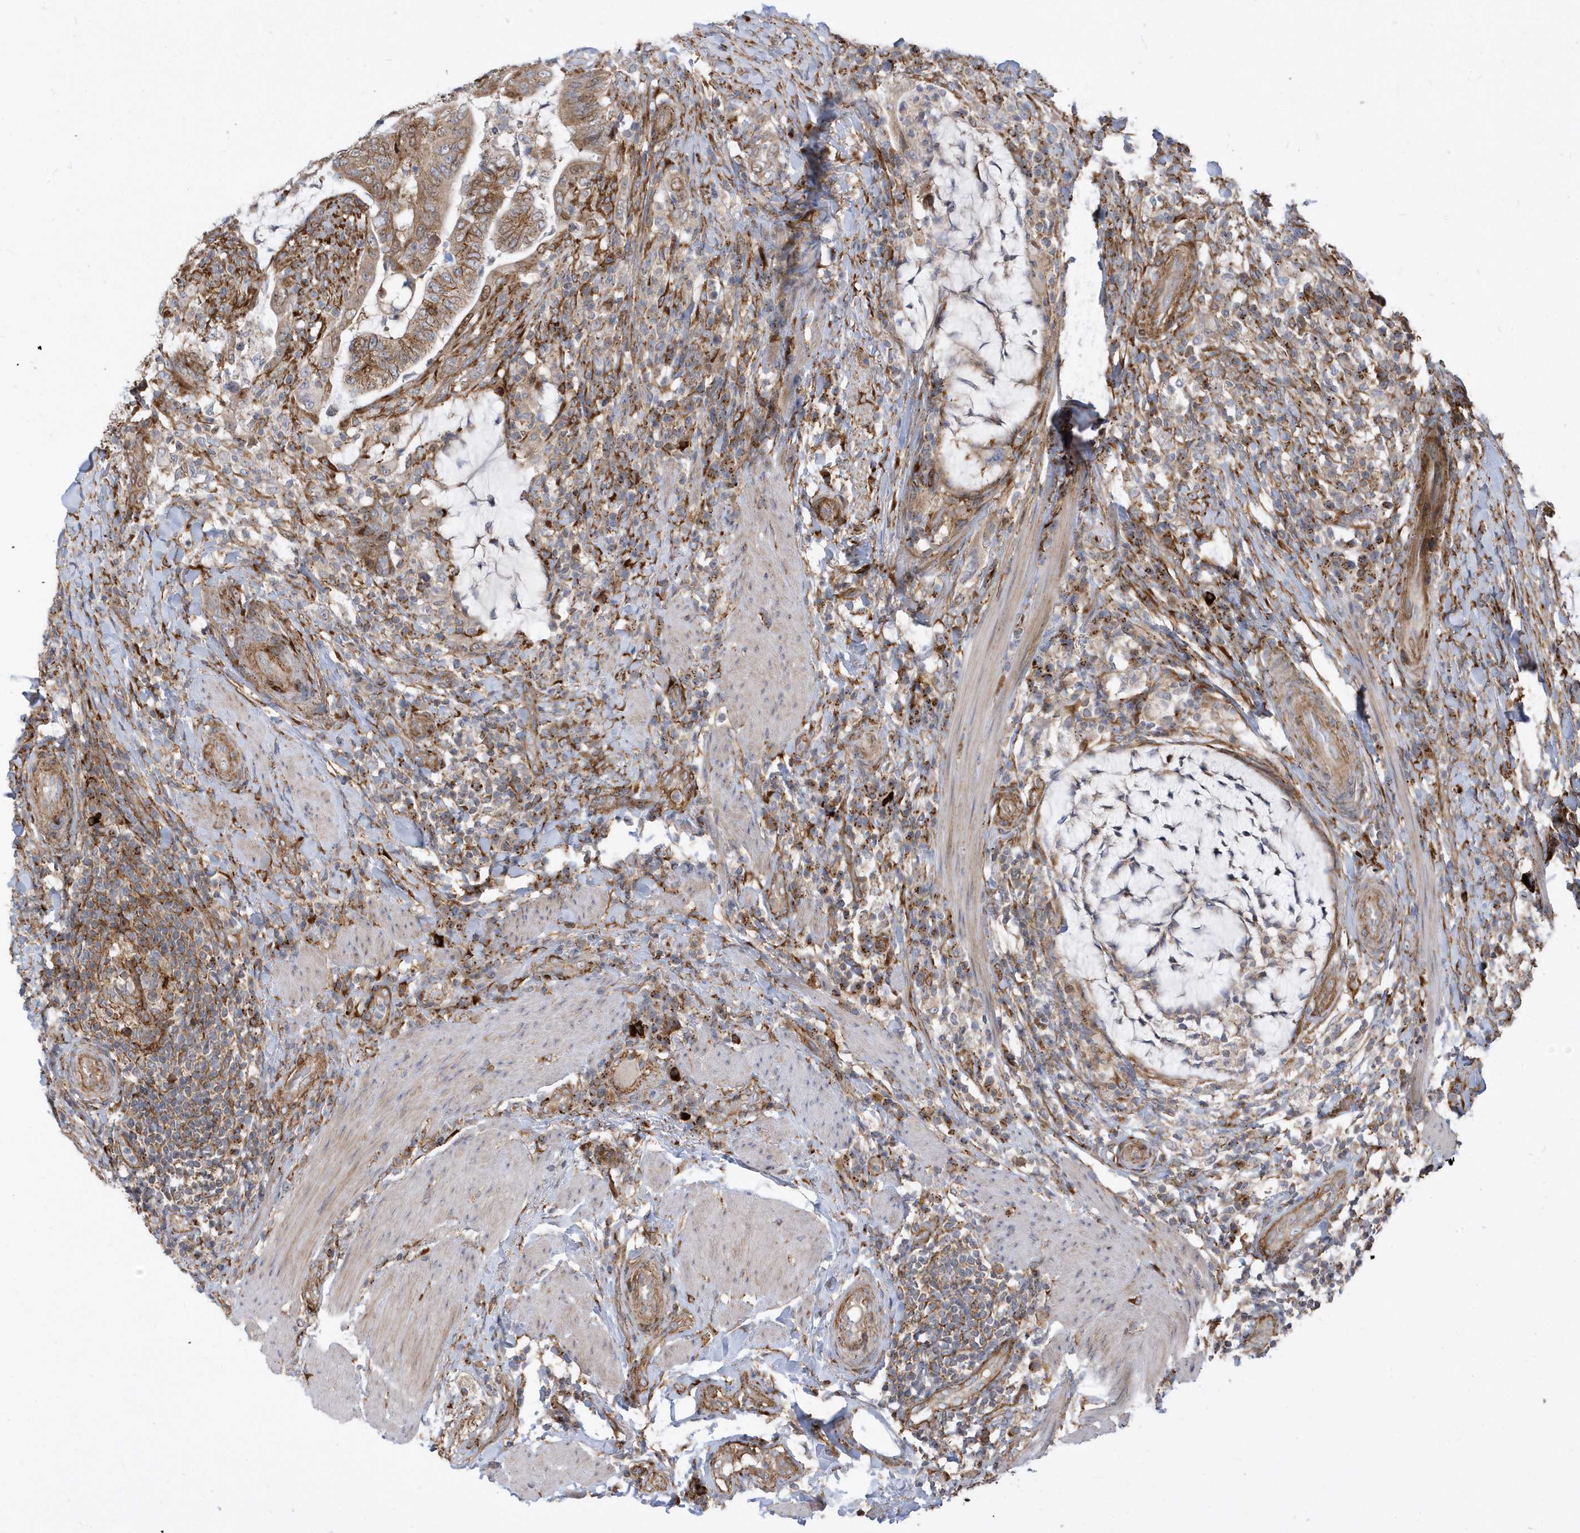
{"staining": {"intensity": "moderate", "quantity": ">75%", "location": "cytoplasmic/membranous,nuclear"}, "tissue": "colorectal cancer", "cell_type": "Tumor cells", "image_type": "cancer", "snomed": [{"axis": "morphology", "description": "Adenocarcinoma, NOS"}, {"axis": "topography", "description": "Colon"}], "caption": "Brown immunohistochemical staining in human colorectal cancer (adenocarcinoma) demonstrates moderate cytoplasmic/membranous and nuclear staining in approximately >75% of tumor cells.", "gene": "HRH4", "patient": {"sex": "female", "age": 66}}